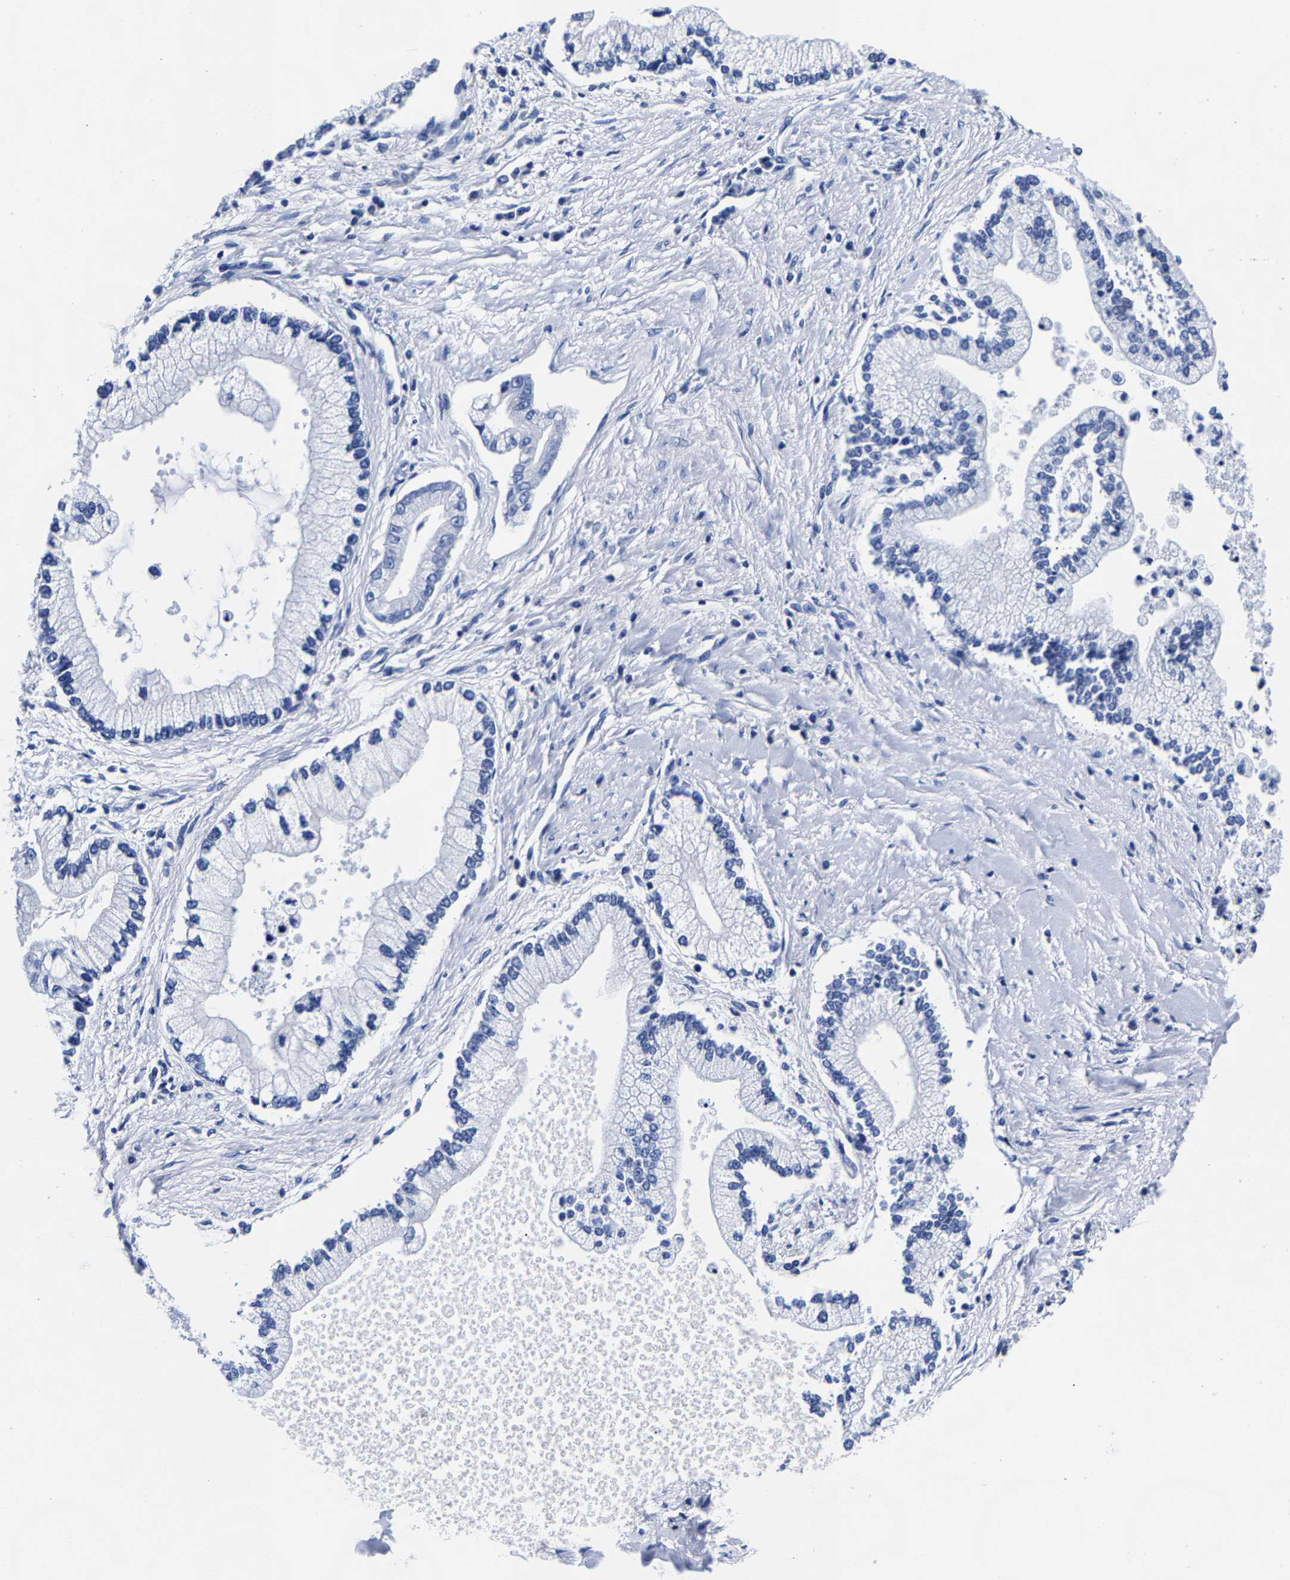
{"staining": {"intensity": "negative", "quantity": "none", "location": "none"}, "tissue": "liver cancer", "cell_type": "Tumor cells", "image_type": "cancer", "snomed": [{"axis": "morphology", "description": "Cholangiocarcinoma"}, {"axis": "topography", "description": "Liver"}], "caption": "The immunohistochemistry photomicrograph has no significant expression in tumor cells of liver cholangiocarcinoma tissue. (DAB (3,3'-diaminobenzidine) immunohistochemistry (IHC), high magnification).", "gene": "CPA2", "patient": {"sex": "male", "age": 50}}